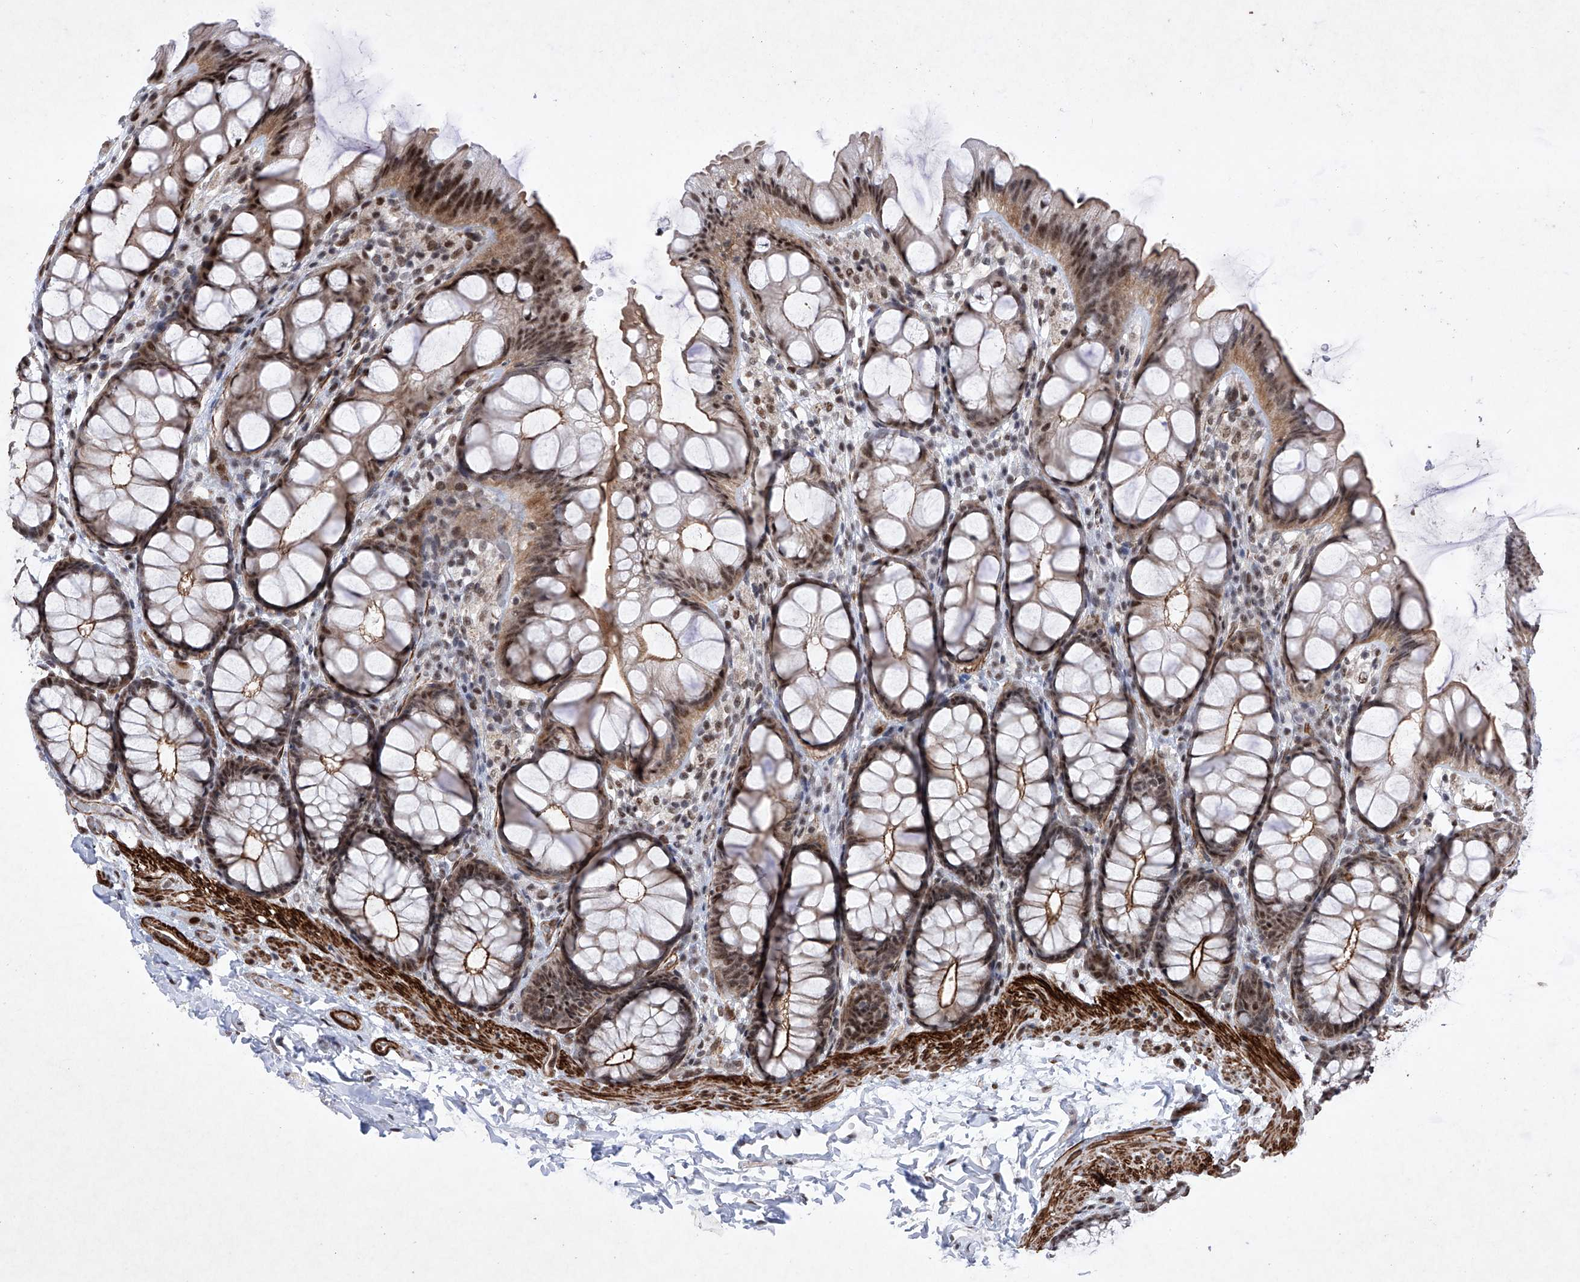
{"staining": {"intensity": "strong", "quantity": ">75%", "location": "cytoplasmic/membranous"}, "tissue": "colon", "cell_type": "Endothelial cells", "image_type": "normal", "snomed": [{"axis": "morphology", "description": "Normal tissue, NOS"}, {"axis": "topography", "description": "Colon"}], "caption": "This histopathology image shows immunohistochemistry (IHC) staining of unremarkable colon, with high strong cytoplasmic/membranous positivity in about >75% of endothelial cells.", "gene": "NFATC4", "patient": {"sex": "male", "age": 47}}